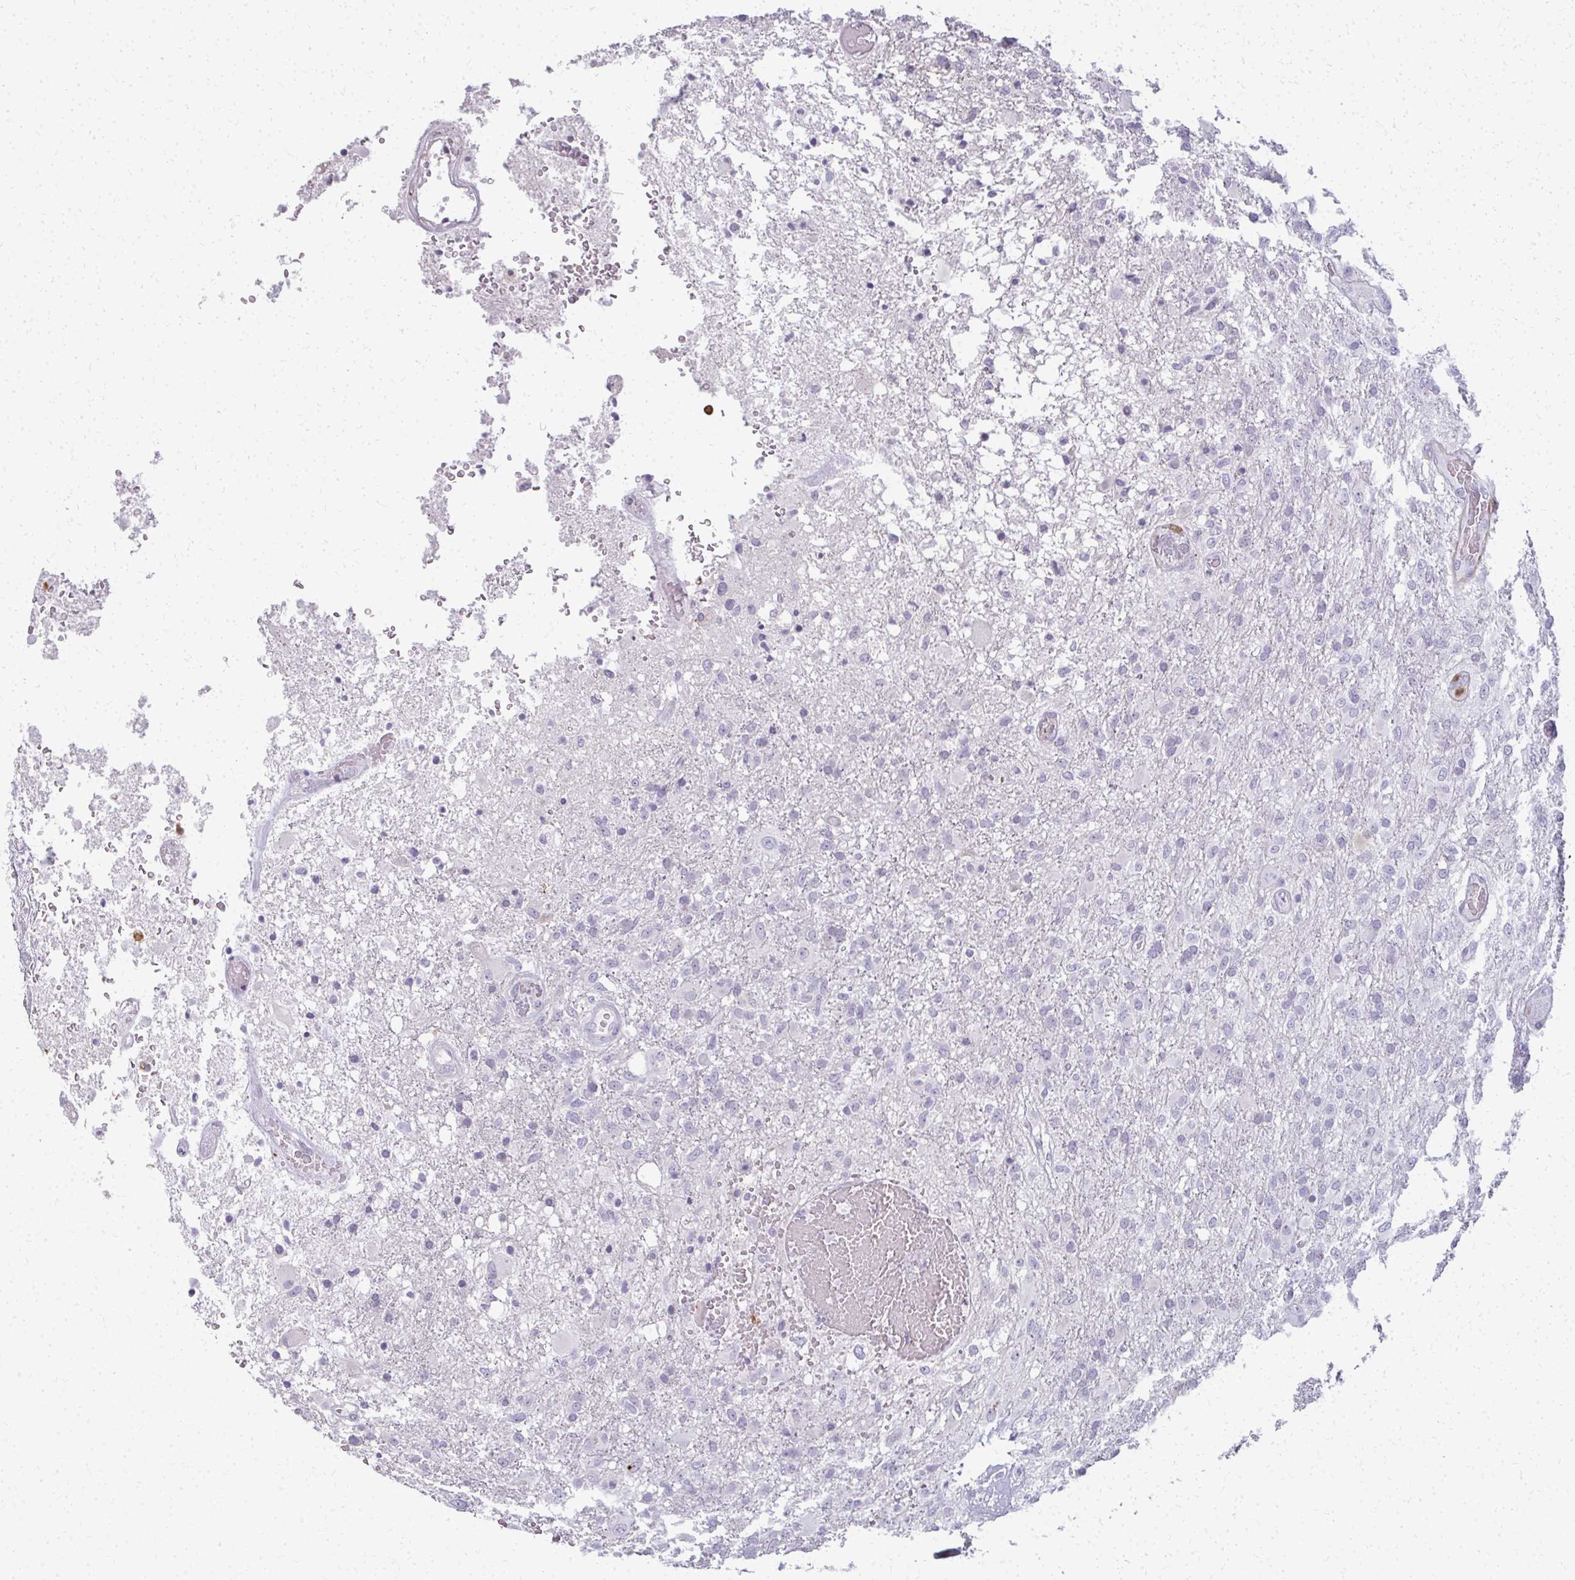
{"staining": {"intensity": "negative", "quantity": "none", "location": "none"}, "tissue": "glioma", "cell_type": "Tumor cells", "image_type": "cancer", "snomed": [{"axis": "morphology", "description": "Glioma, malignant, High grade"}, {"axis": "topography", "description": "Brain"}], "caption": "Immunohistochemistry photomicrograph of neoplastic tissue: glioma stained with DAB (3,3'-diaminobenzidine) exhibits no significant protein expression in tumor cells.", "gene": "CA3", "patient": {"sex": "female", "age": 74}}